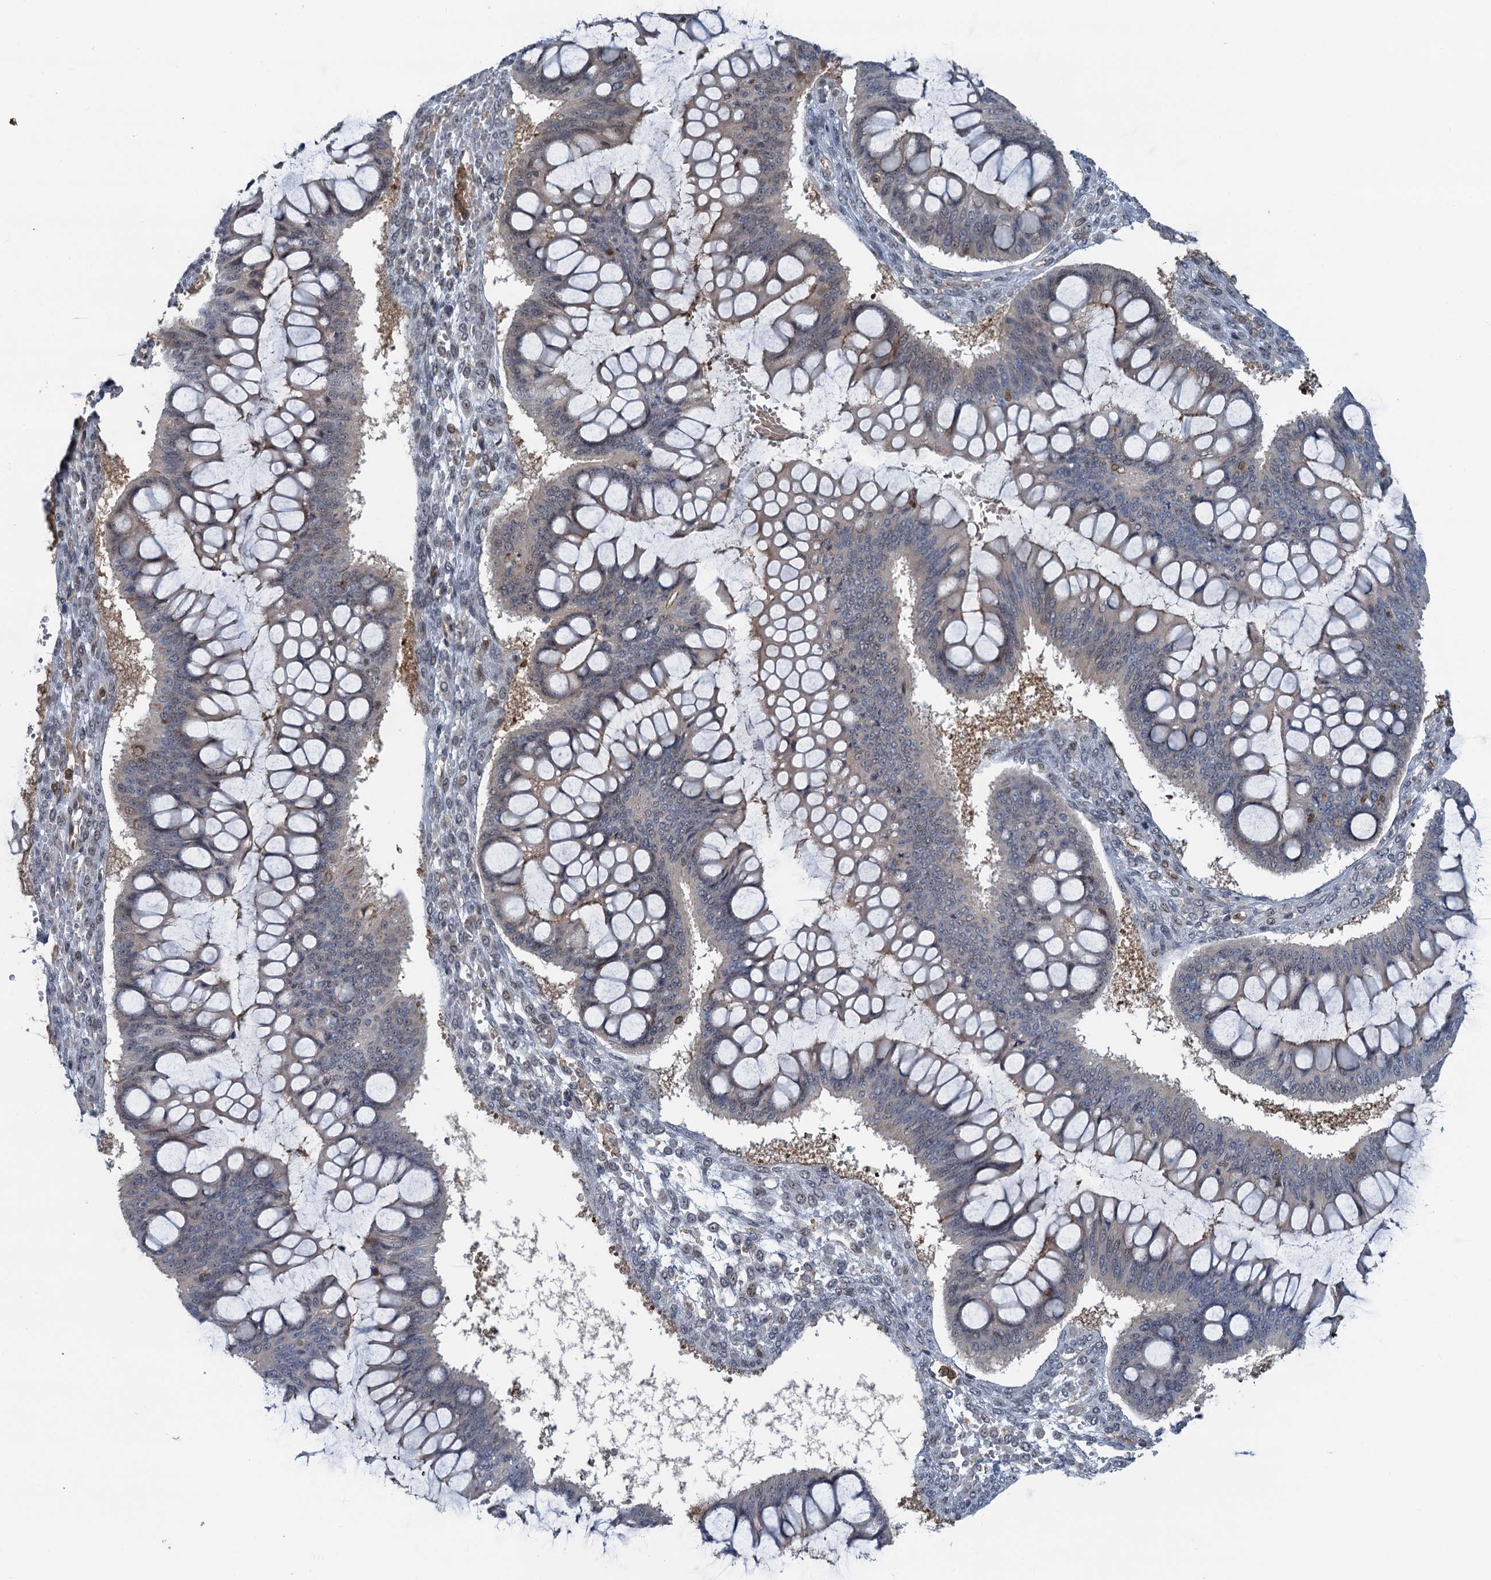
{"staining": {"intensity": "weak", "quantity": "25%-75%", "location": "nuclear"}, "tissue": "ovarian cancer", "cell_type": "Tumor cells", "image_type": "cancer", "snomed": [{"axis": "morphology", "description": "Cystadenocarcinoma, mucinous, NOS"}, {"axis": "topography", "description": "Ovary"}], "caption": "A photomicrograph showing weak nuclear positivity in about 25%-75% of tumor cells in mucinous cystadenocarcinoma (ovarian), as visualized by brown immunohistochemical staining.", "gene": "ZNF609", "patient": {"sex": "female", "age": 73}}